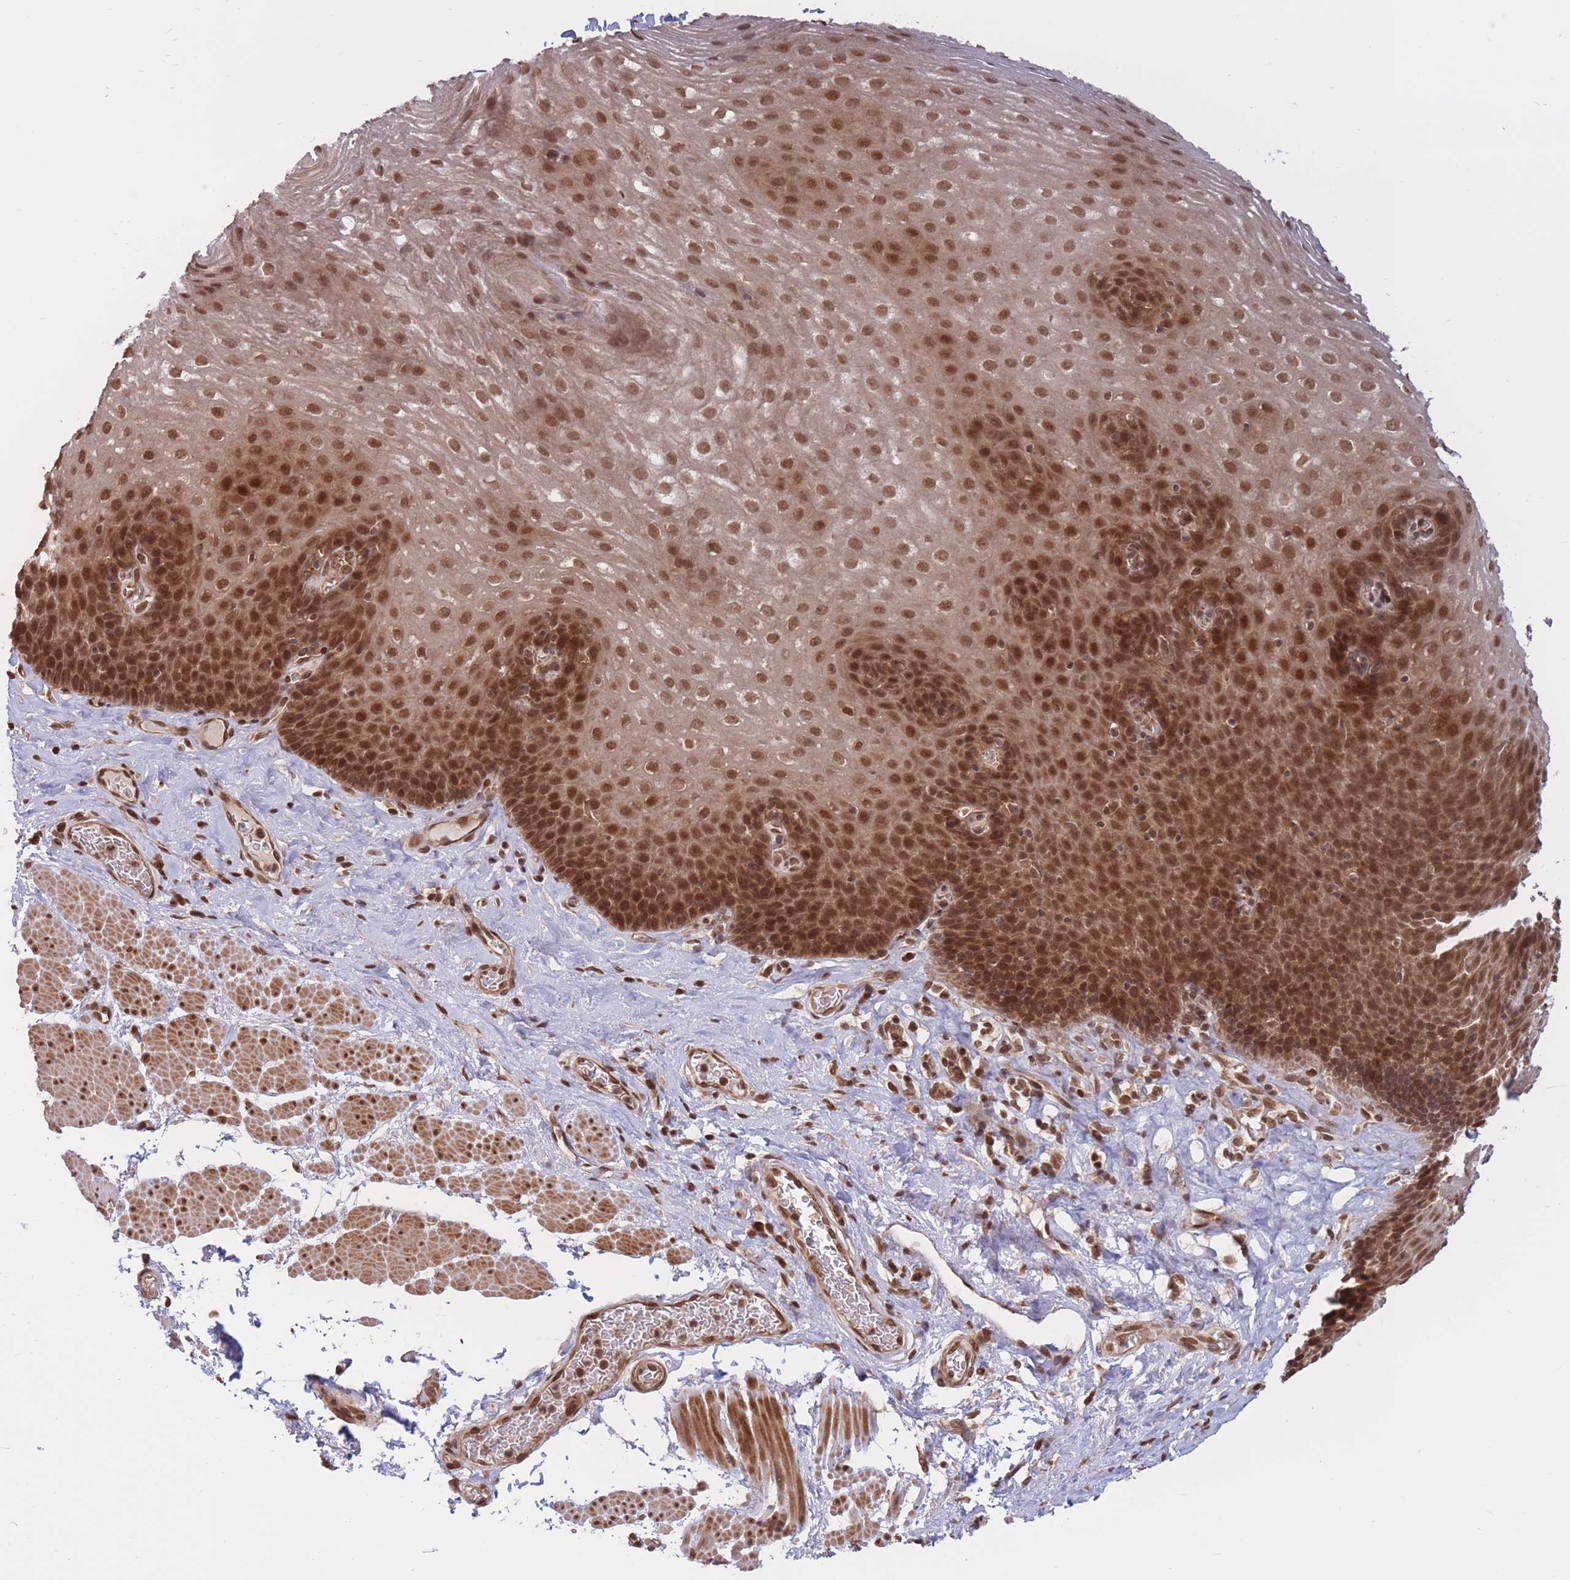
{"staining": {"intensity": "strong", "quantity": ">75%", "location": "cytoplasmic/membranous,nuclear"}, "tissue": "esophagus", "cell_type": "Squamous epithelial cells", "image_type": "normal", "snomed": [{"axis": "morphology", "description": "Normal tissue, NOS"}, {"axis": "topography", "description": "Esophagus"}], "caption": "An immunohistochemistry (IHC) histopathology image of benign tissue is shown. Protein staining in brown highlights strong cytoplasmic/membranous,nuclear positivity in esophagus within squamous epithelial cells.", "gene": "SRA1", "patient": {"sex": "female", "age": 66}}